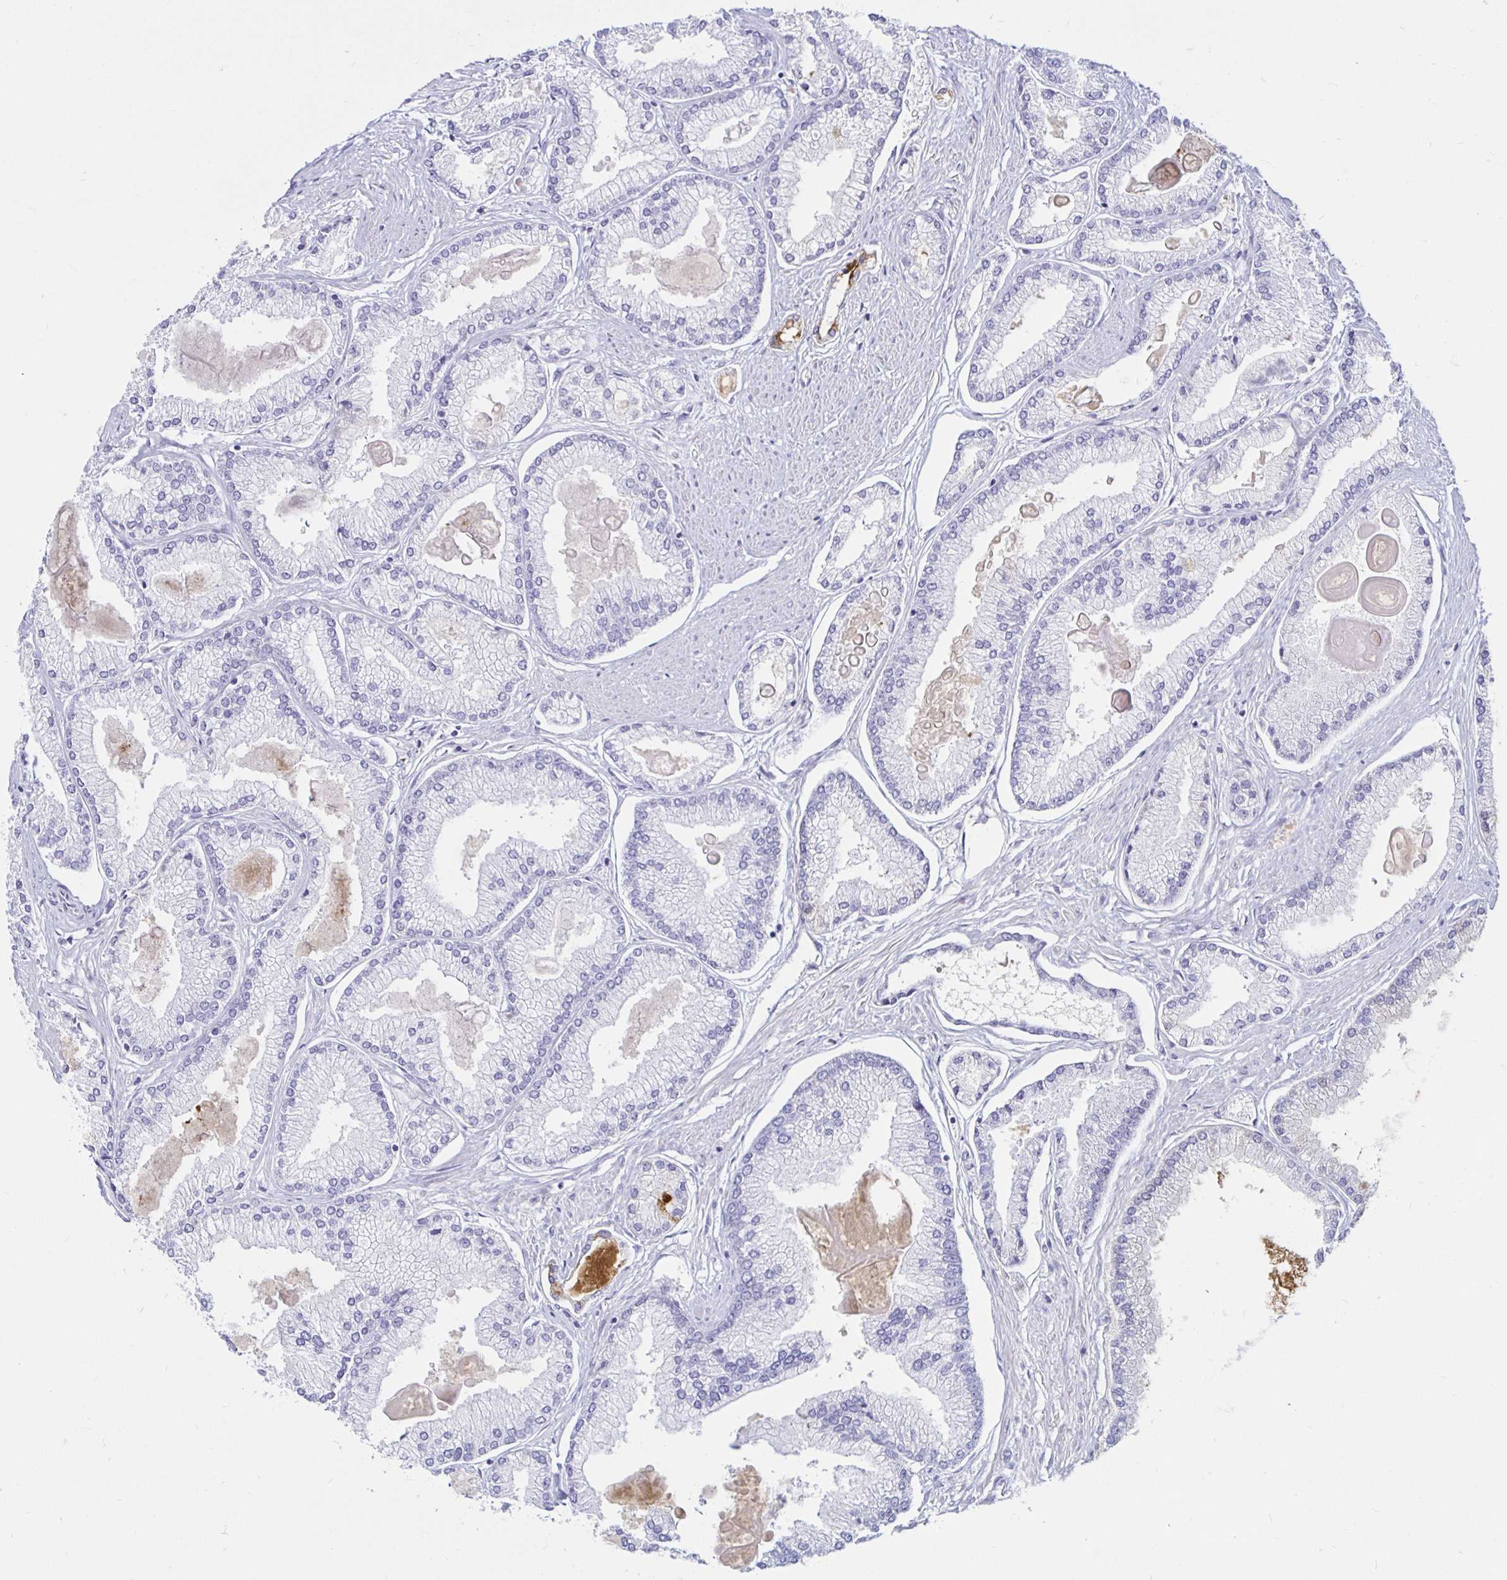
{"staining": {"intensity": "negative", "quantity": "none", "location": "none"}, "tissue": "prostate cancer", "cell_type": "Tumor cells", "image_type": "cancer", "snomed": [{"axis": "morphology", "description": "Adenocarcinoma, High grade"}, {"axis": "topography", "description": "Prostate"}], "caption": "An image of prostate cancer stained for a protein shows no brown staining in tumor cells.", "gene": "TIMP1", "patient": {"sex": "male", "age": 68}}